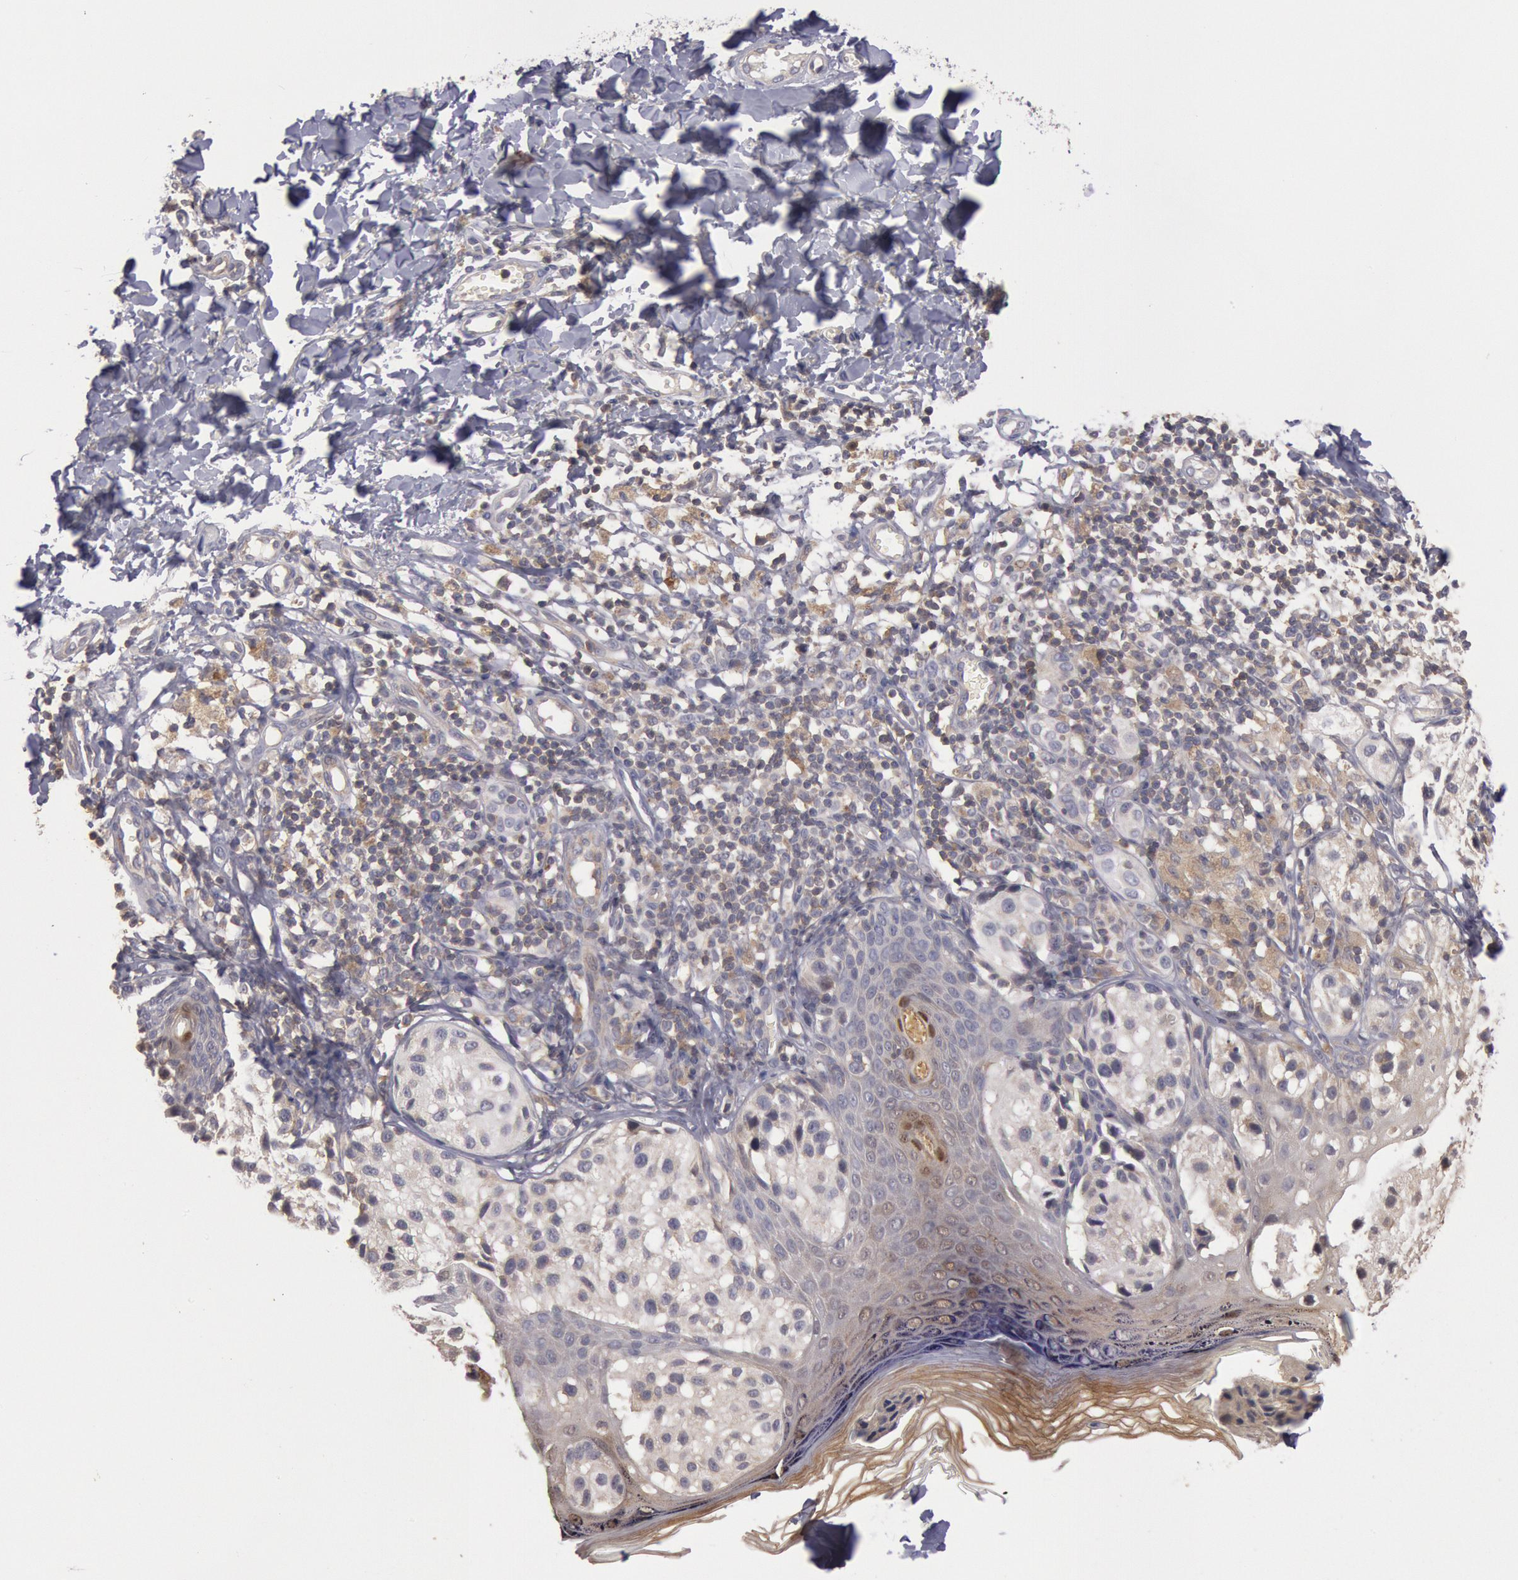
{"staining": {"intensity": "negative", "quantity": "none", "location": "none"}, "tissue": "melanoma", "cell_type": "Tumor cells", "image_type": "cancer", "snomed": [{"axis": "morphology", "description": "Malignant melanoma, NOS"}, {"axis": "topography", "description": "Skin"}], "caption": "High magnification brightfield microscopy of melanoma stained with DAB (brown) and counterstained with hematoxylin (blue): tumor cells show no significant expression.", "gene": "PIK3R1", "patient": {"sex": "male", "age": 23}}